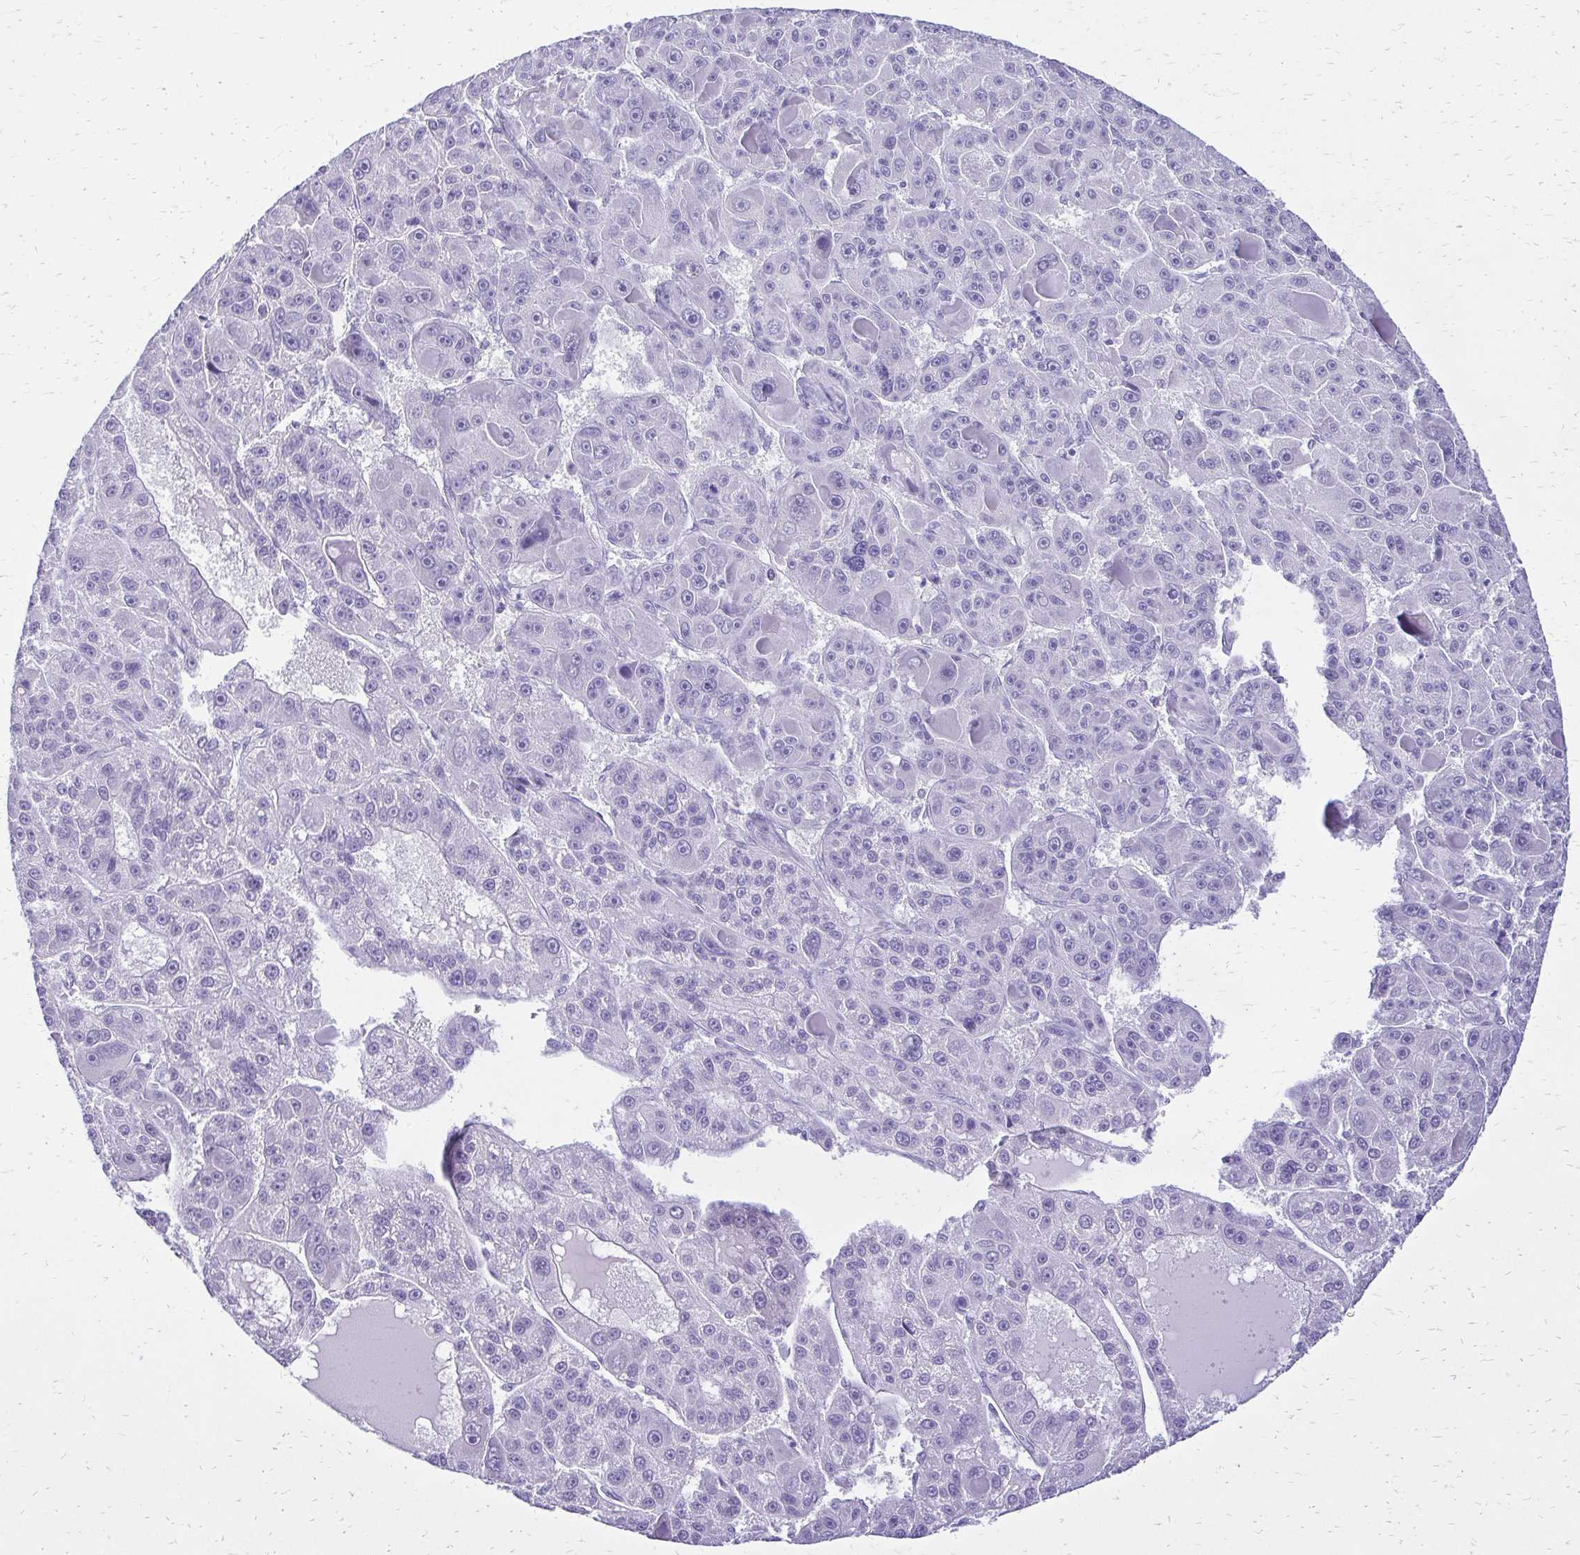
{"staining": {"intensity": "negative", "quantity": "none", "location": "none"}, "tissue": "liver cancer", "cell_type": "Tumor cells", "image_type": "cancer", "snomed": [{"axis": "morphology", "description": "Carcinoma, Hepatocellular, NOS"}, {"axis": "topography", "description": "Liver"}], "caption": "Tumor cells show no significant protein expression in liver cancer.", "gene": "SLC32A1", "patient": {"sex": "male", "age": 76}}